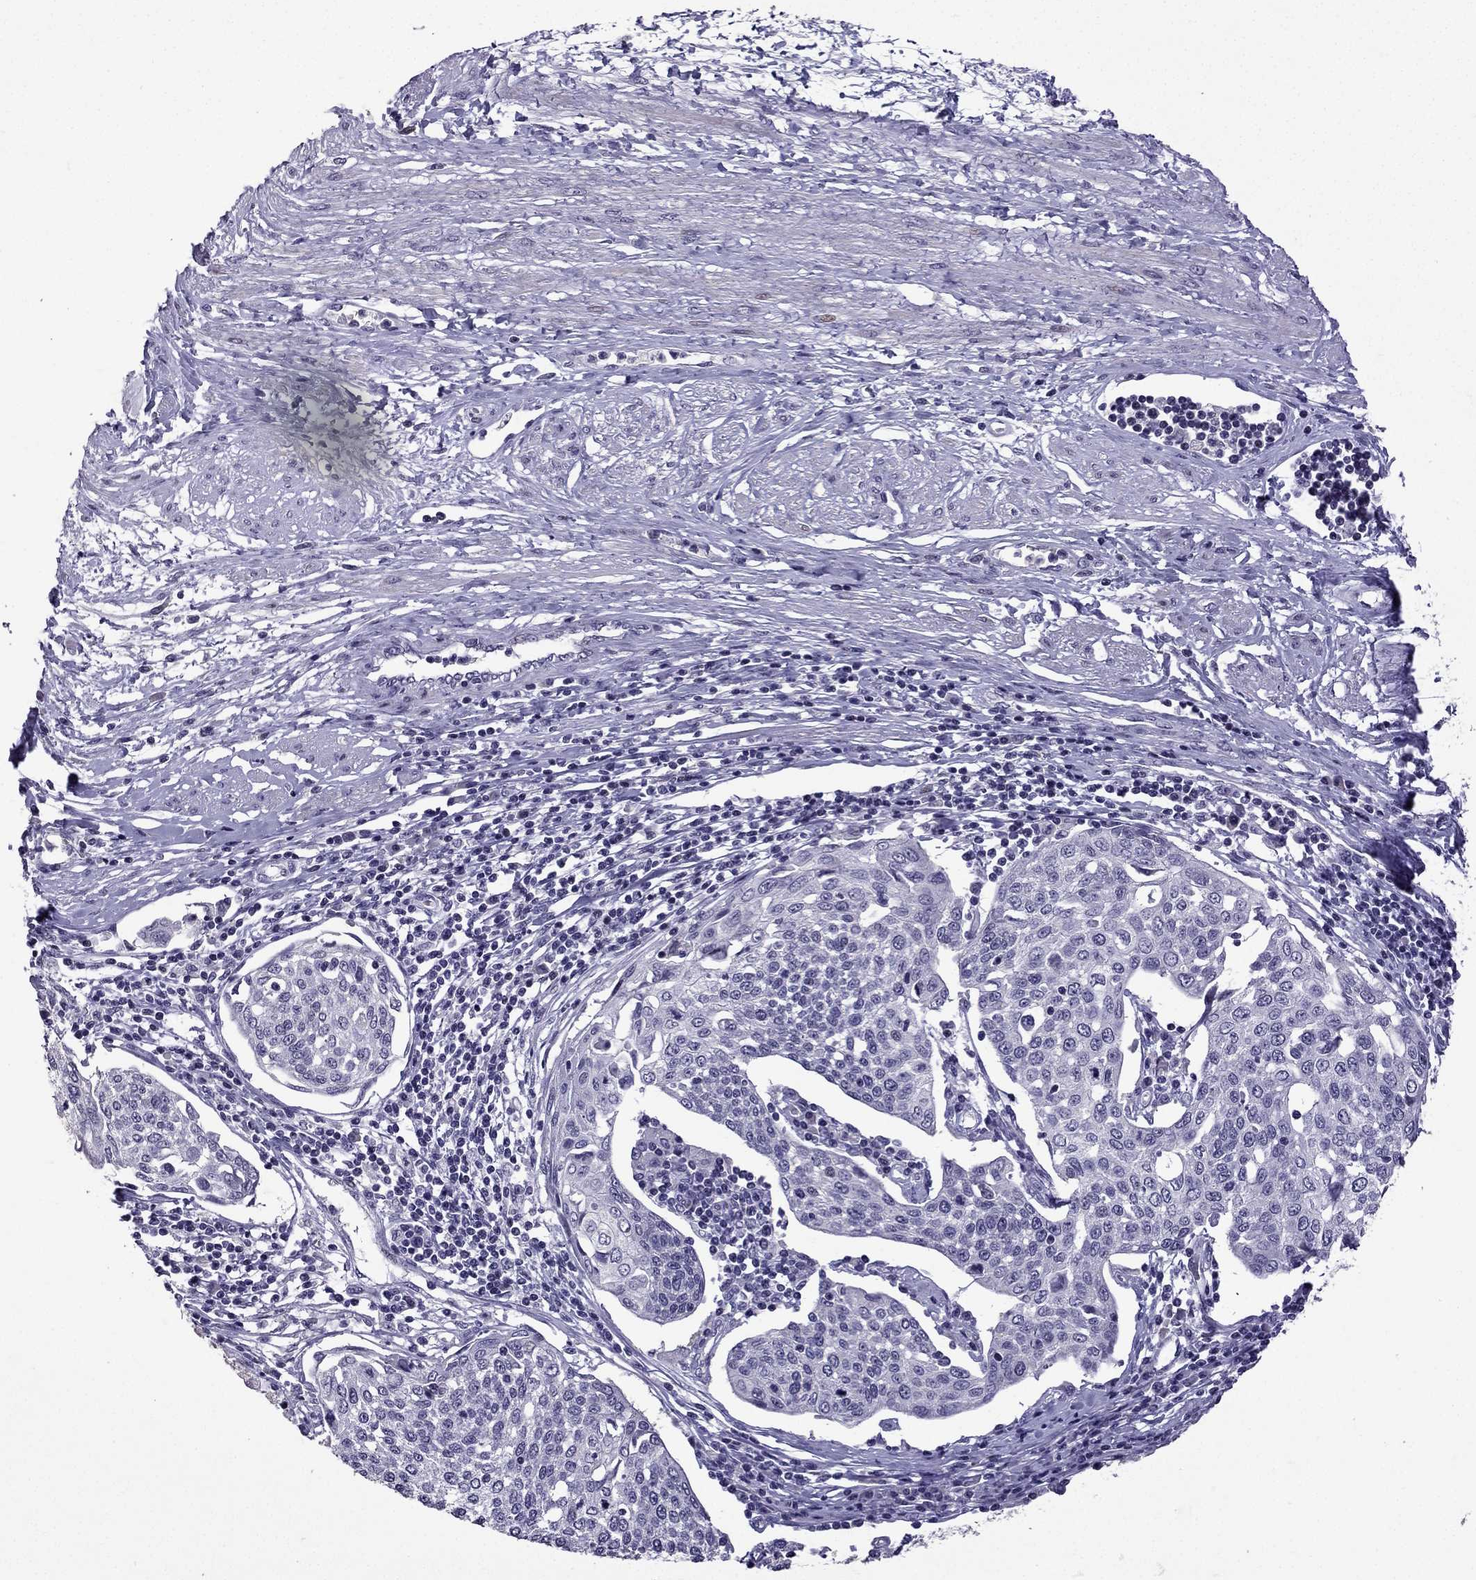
{"staining": {"intensity": "negative", "quantity": "none", "location": "none"}, "tissue": "cervical cancer", "cell_type": "Tumor cells", "image_type": "cancer", "snomed": [{"axis": "morphology", "description": "Squamous cell carcinoma, NOS"}, {"axis": "topography", "description": "Cervix"}], "caption": "Immunohistochemistry of cervical cancer (squamous cell carcinoma) reveals no positivity in tumor cells. (DAB (3,3'-diaminobenzidine) IHC with hematoxylin counter stain).", "gene": "TTN", "patient": {"sex": "female", "age": 34}}